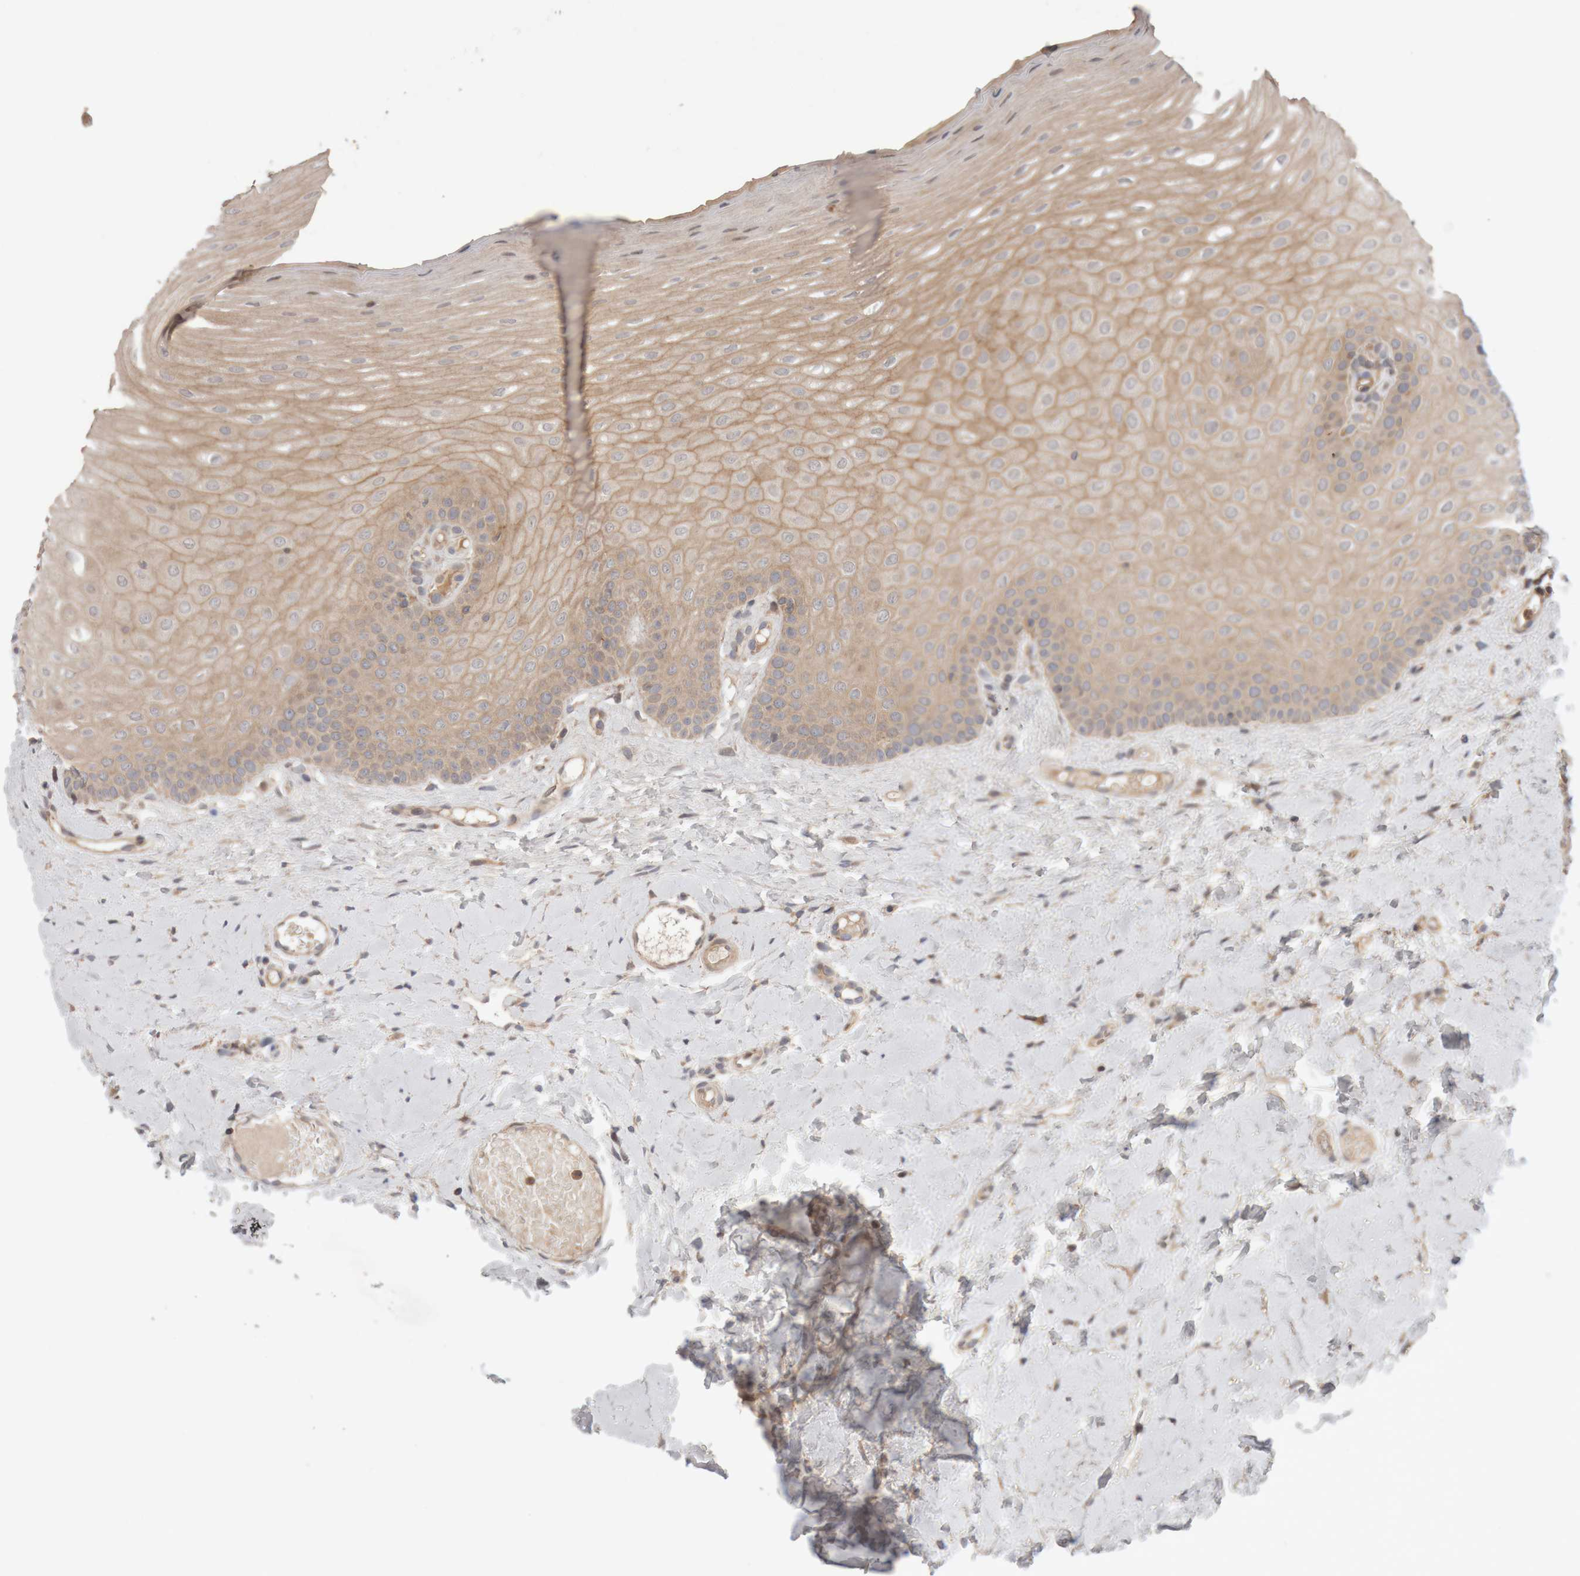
{"staining": {"intensity": "moderate", "quantity": ">75%", "location": "cytoplasmic/membranous"}, "tissue": "oral mucosa", "cell_type": "Squamous epithelial cells", "image_type": "normal", "snomed": [{"axis": "morphology", "description": "Normal tissue, NOS"}, {"axis": "topography", "description": "Oral tissue"}], "caption": "About >75% of squamous epithelial cells in normal human oral mucosa demonstrate moderate cytoplasmic/membranous protein expression as visualized by brown immunohistochemical staining.", "gene": "KIF21B", "patient": {"sex": "female", "age": 39}}